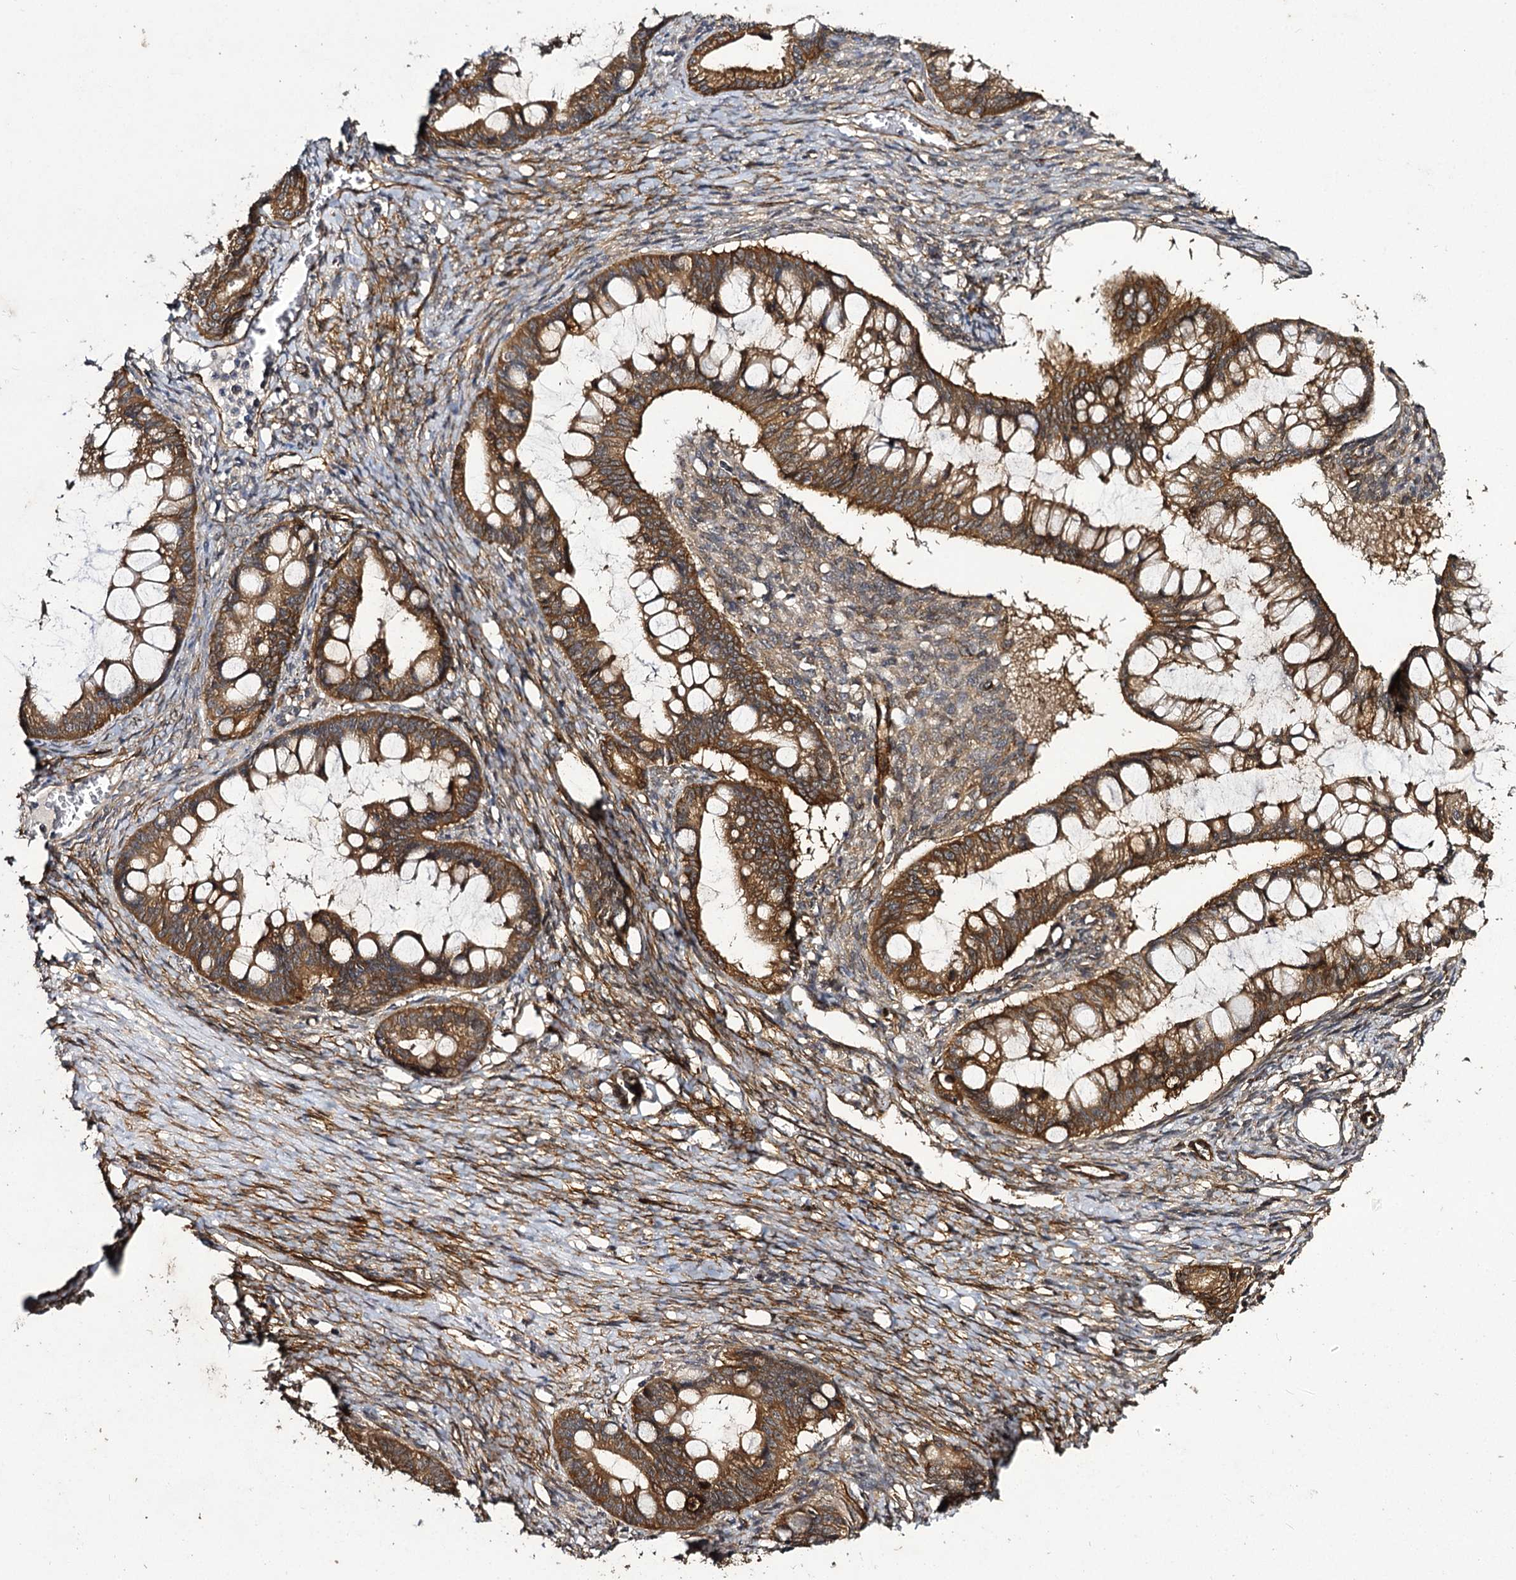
{"staining": {"intensity": "moderate", "quantity": ">75%", "location": "cytoplasmic/membranous"}, "tissue": "ovarian cancer", "cell_type": "Tumor cells", "image_type": "cancer", "snomed": [{"axis": "morphology", "description": "Cystadenocarcinoma, mucinous, NOS"}, {"axis": "topography", "description": "Ovary"}], "caption": "Immunohistochemistry photomicrograph of mucinous cystadenocarcinoma (ovarian) stained for a protein (brown), which reveals medium levels of moderate cytoplasmic/membranous expression in approximately >75% of tumor cells.", "gene": "MYO1C", "patient": {"sex": "female", "age": 73}}